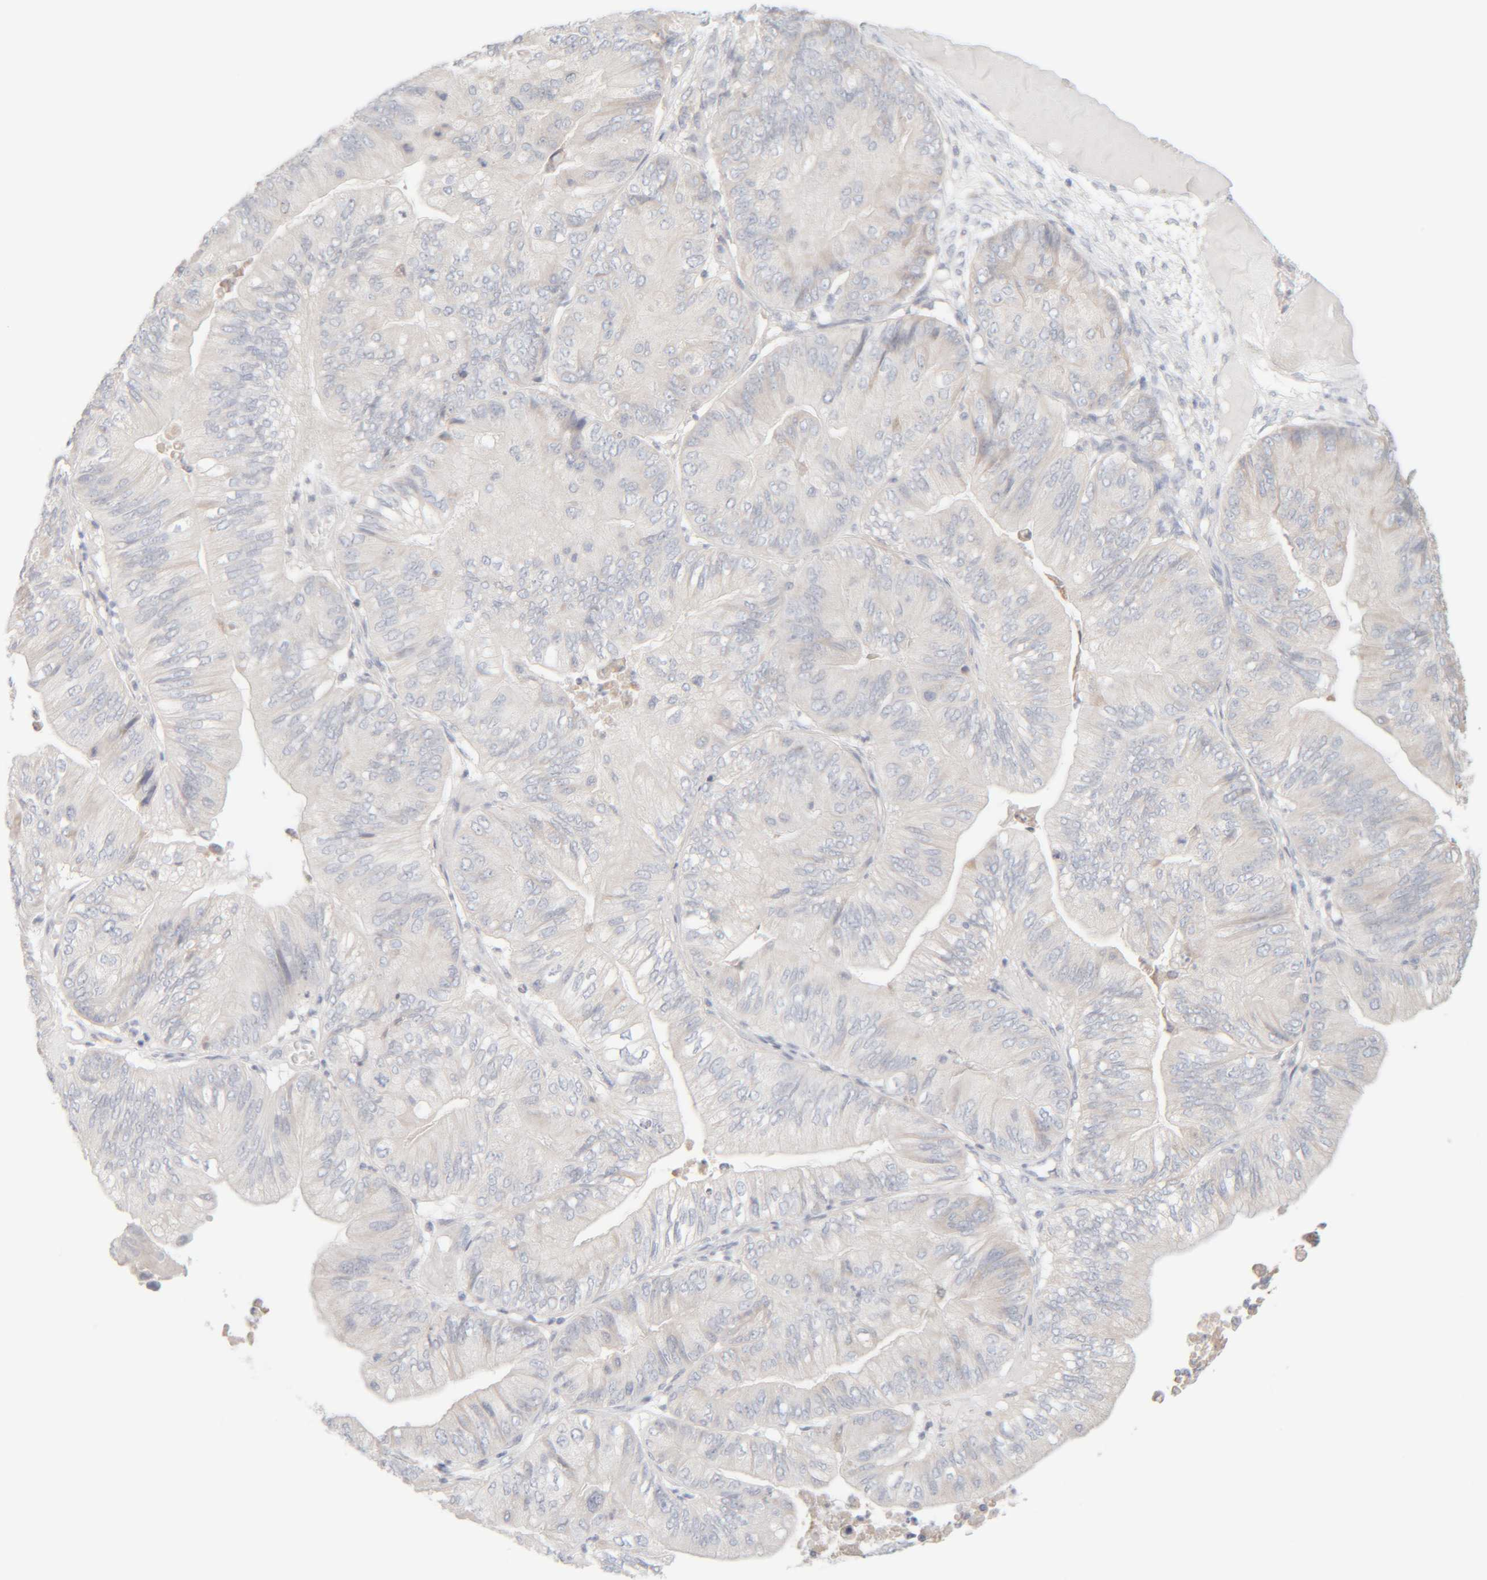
{"staining": {"intensity": "negative", "quantity": "none", "location": "none"}, "tissue": "ovarian cancer", "cell_type": "Tumor cells", "image_type": "cancer", "snomed": [{"axis": "morphology", "description": "Cystadenocarcinoma, mucinous, NOS"}, {"axis": "topography", "description": "Ovary"}], "caption": "Ovarian cancer stained for a protein using immunohistochemistry exhibits no positivity tumor cells.", "gene": "RIDA", "patient": {"sex": "female", "age": 61}}